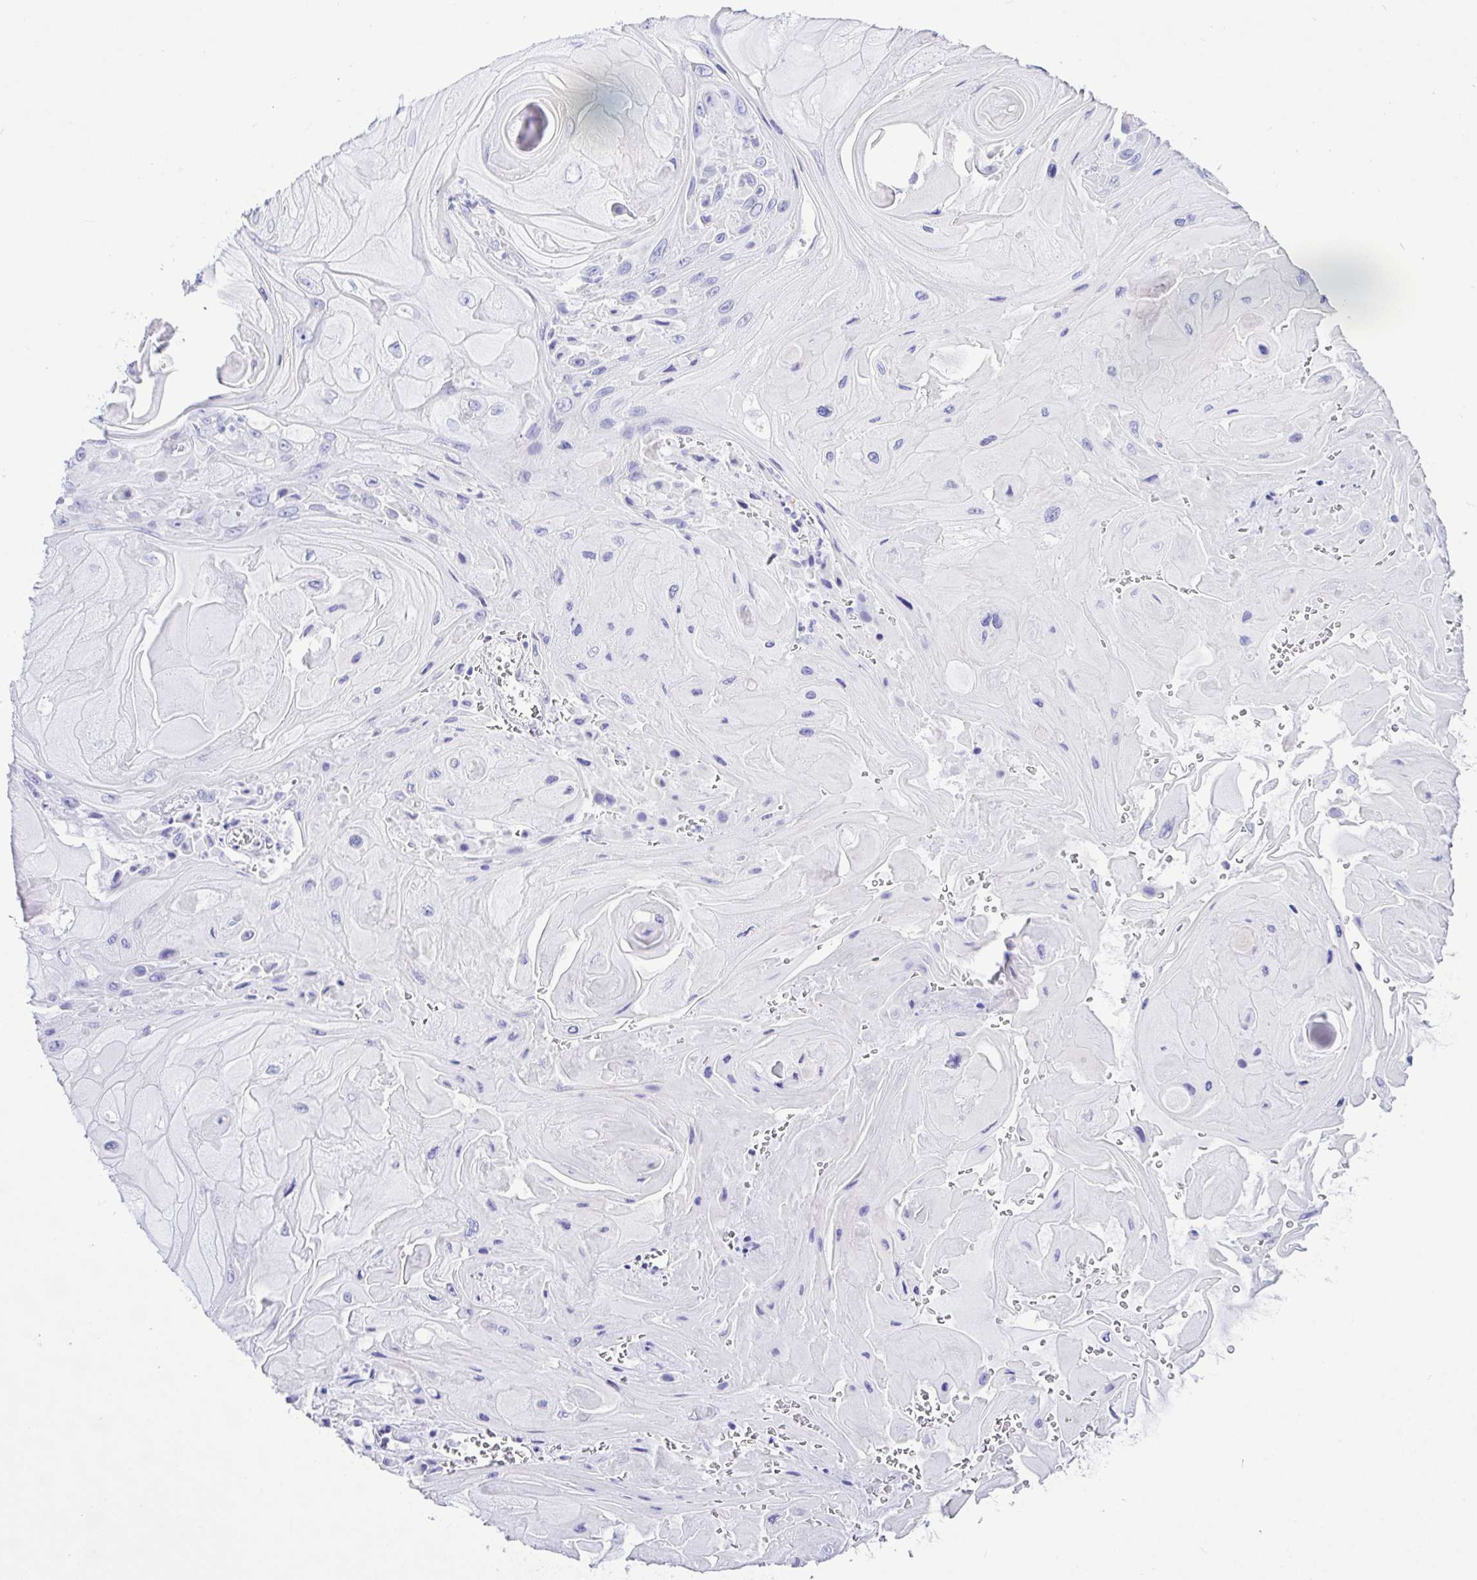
{"staining": {"intensity": "negative", "quantity": "none", "location": "none"}, "tissue": "skin cancer", "cell_type": "Tumor cells", "image_type": "cancer", "snomed": [{"axis": "morphology", "description": "Squamous cell carcinoma, NOS"}, {"axis": "topography", "description": "Skin"}], "caption": "Immunohistochemical staining of skin cancer (squamous cell carcinoma) demonstrates no significant staining in tumor cells.", "gene": "CD5", "patient": {"sex": "female", "age": 94}}